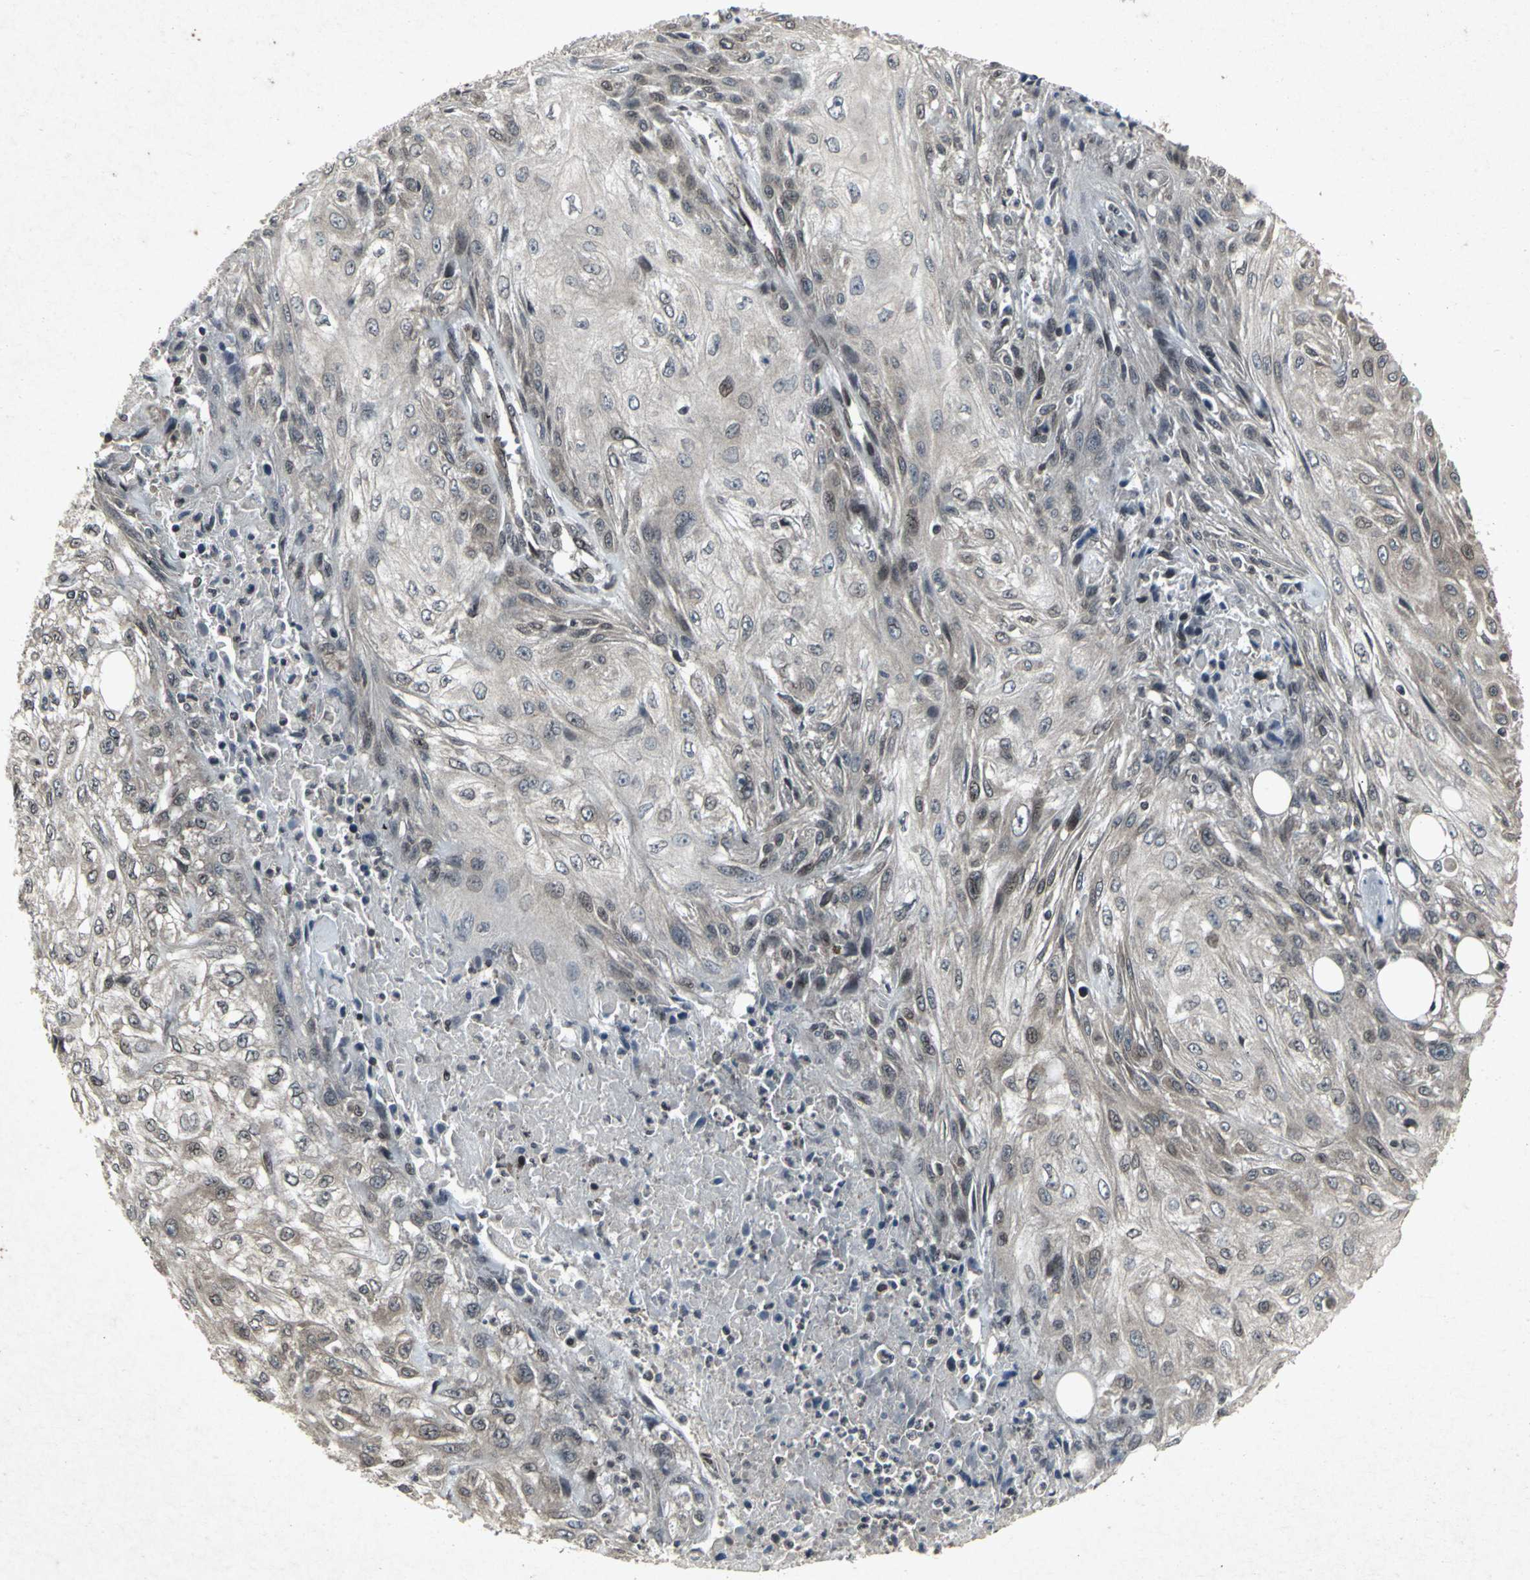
{"staining": {"intensity": "weak", "quantity": "25%-75%", "location": "cytoplasmic/membranous"}, "tissue": "skin cancer", "cell_type": "Tumor cells", "image_type": "cancer", "snomed": [{"axis": "morphology", "description": "Squamous cell carcinoma, NOS"}, {"axis": "topography", "description": "Skin"}], "caption": "Skin cancer (squamous cell carcinoma) stained with immunohistochemistry exhibits weak cytoplasmic/membranous staining in about 25%-75% of tumor cells.", "gene": "SH2B3", "patient": {"sex": "male", "age": 75}}